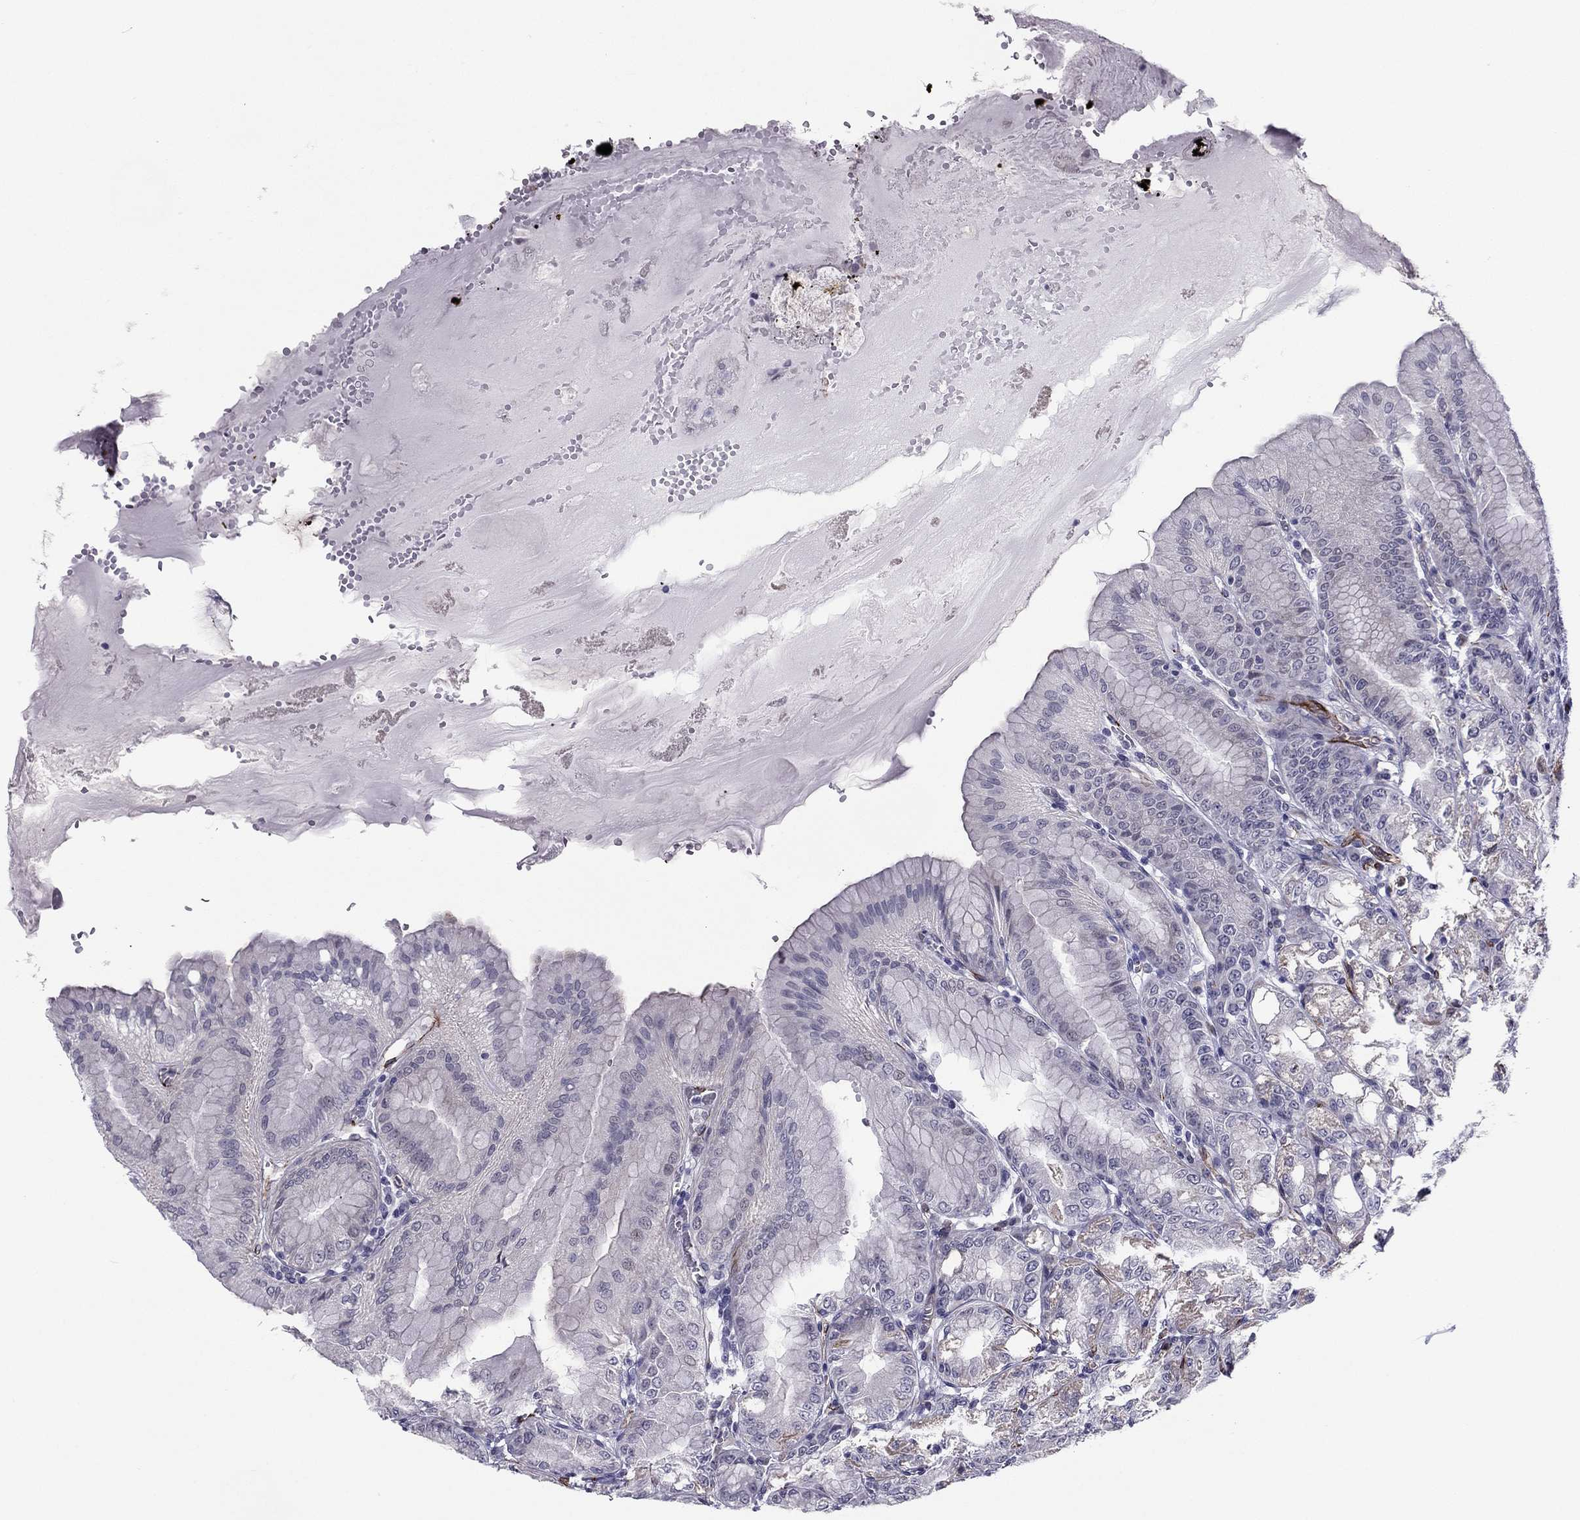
{"staining": {"intensity": "weak", "quantity": "<25%", "location": "cytoplasmic/membranous"}, "tissue": "stomach", "cell_type": "Glandular cells", "image_type": "normal", "snomed": [{"axis": "morphology", "description": "Normal tissue, NOS"}, {"axis": "topography", "description": "Stomach"}], "caption": "Immunohistochemical staining of normal human stomach demonstrates no significant positivity in glandular cells.", "gene": "ANKS4B", "patient": {"sex": "male", "age": 71}}